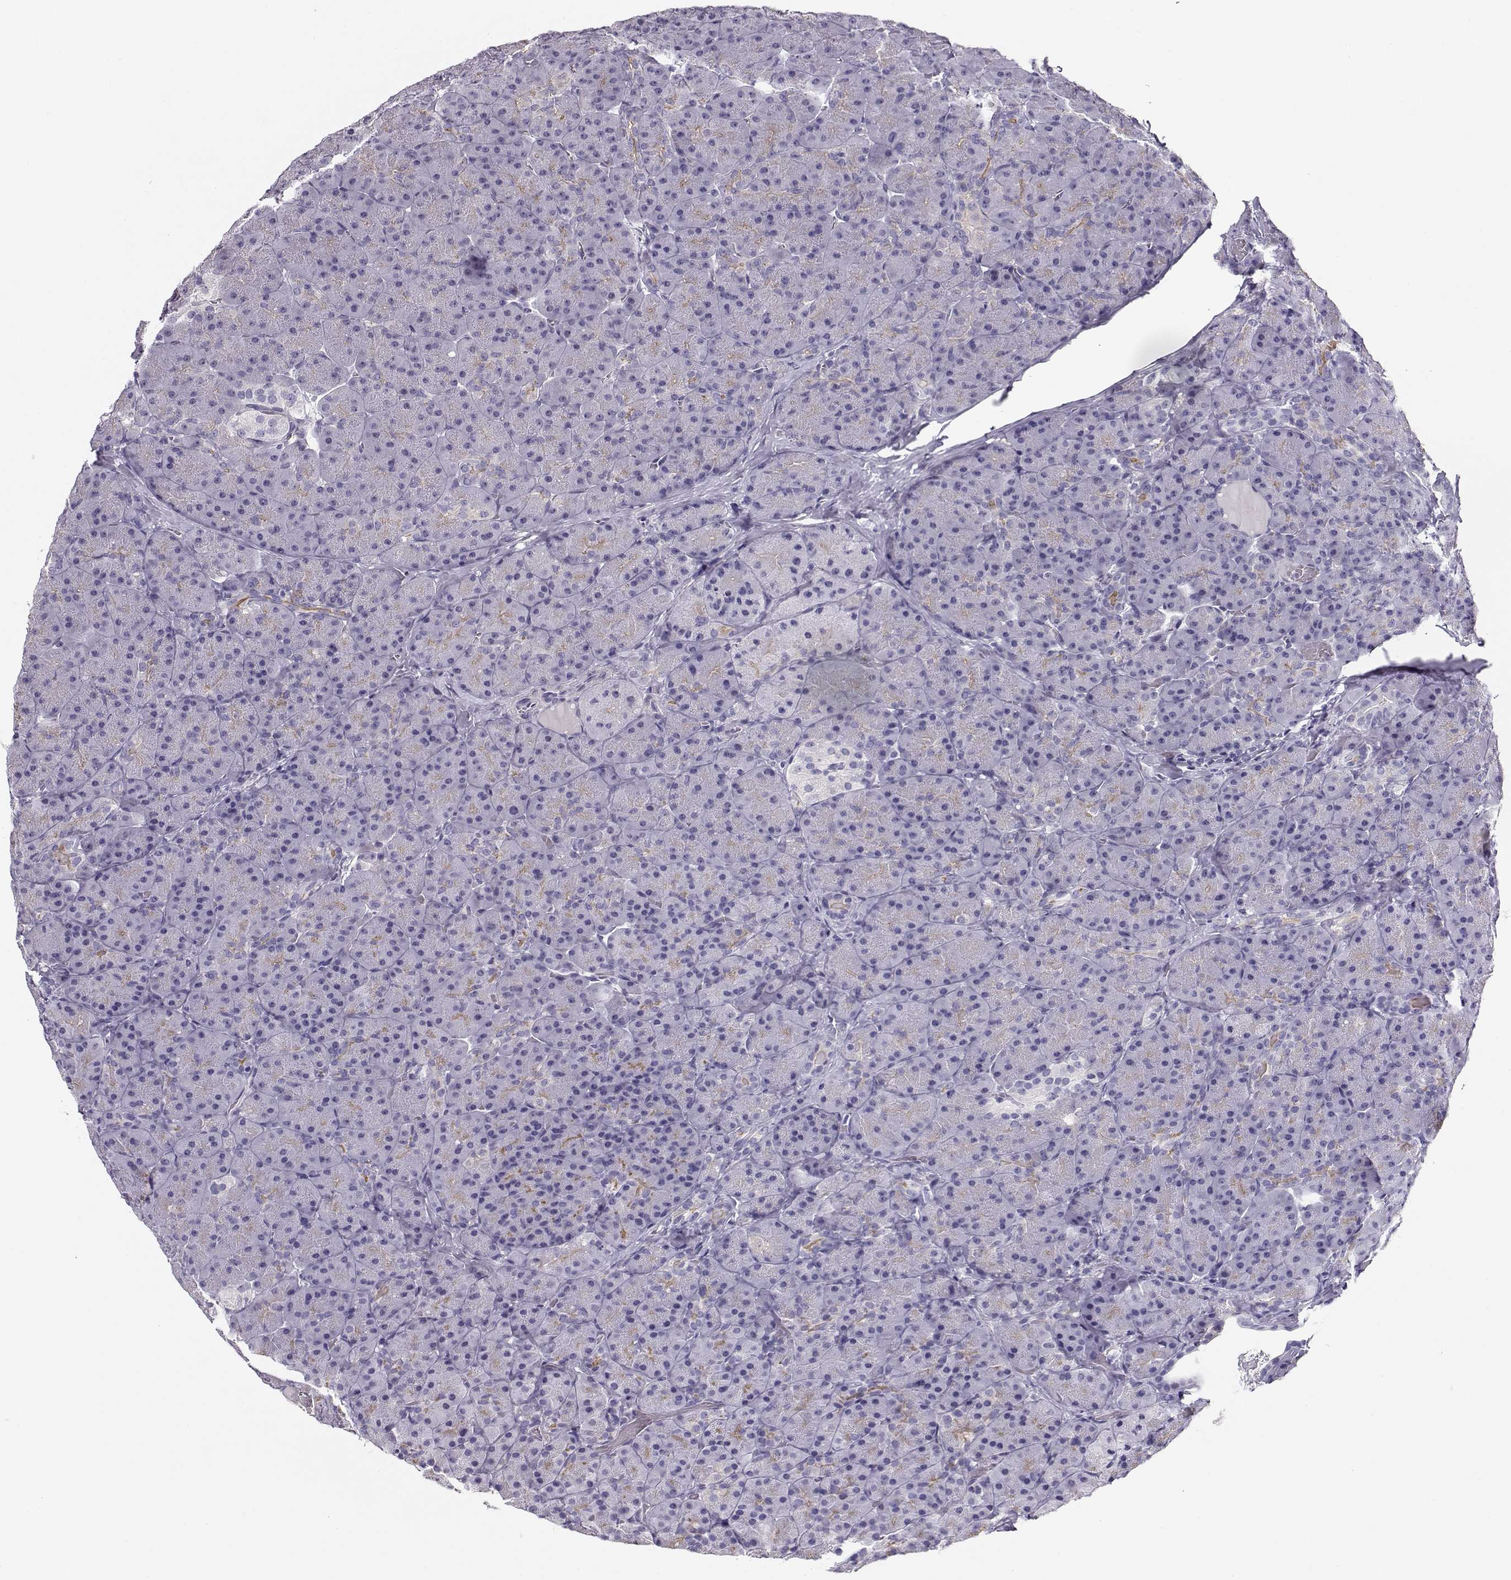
{"staining": {"intensity": "weak", "quantity": "25%-75%", "location": "cytoplasmic/membranous"}, "tissue": "pancreas", "cell_type": "Exocrine glandular cells", "image_type": "normal", "snomed": [{"axis": "morphology", "description": "Normal tissue, NOS"}, {"axis": "topography", "description": "Pancreas"}], "caption": "Exocrine glandular cells reveal low levels of weak cytoplasmic/membranous positivity in about 25%-75% of cells in unremarkable pancreas. (Stains: DAB (3,3'-diaminobenzidine) in brown, nuclei in blue, Microscopy: brightfield microscopy at high magnification).", "gene": "CRX", "patient": {"sex": "male", "age": 57}}